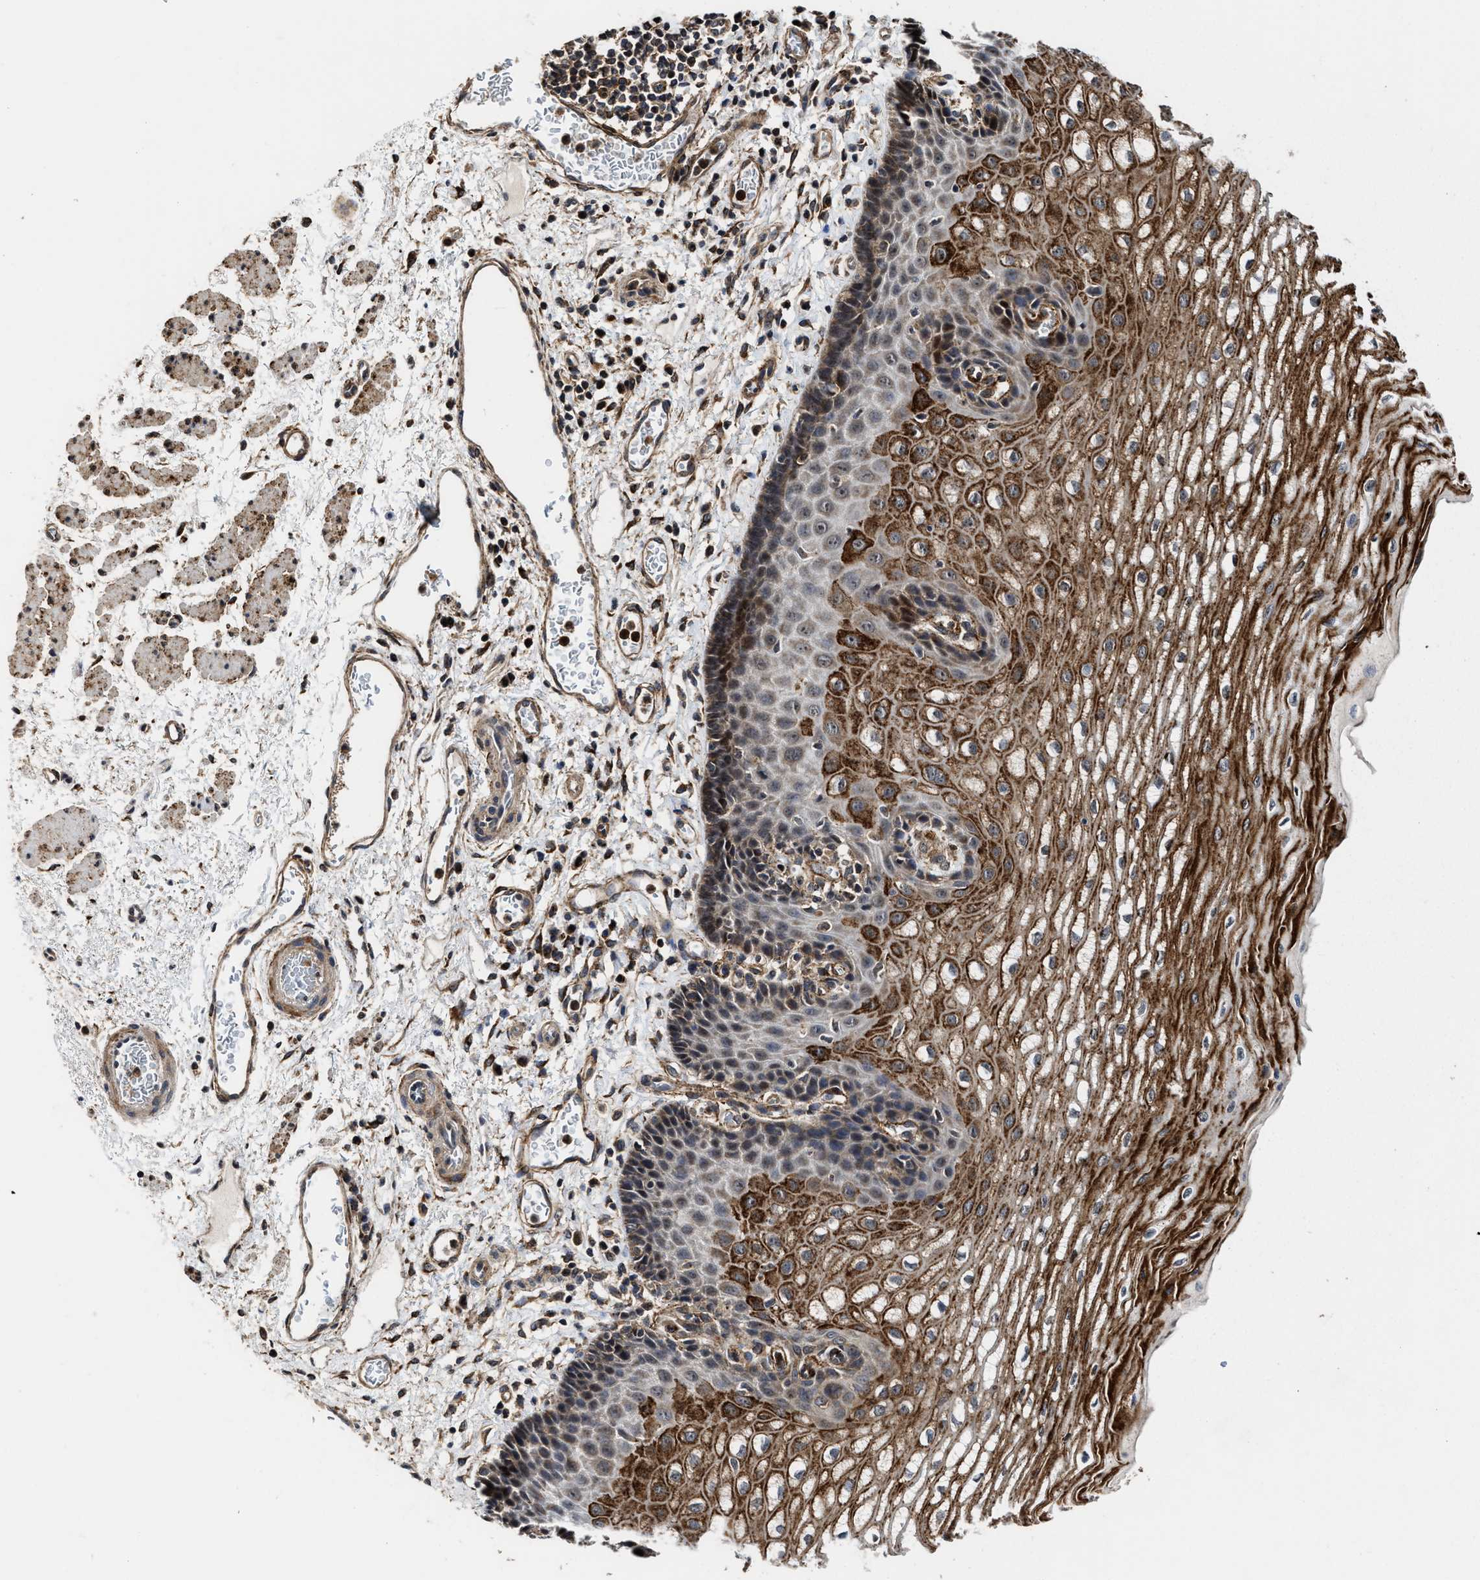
{"staining": {"intensity": "strong", "quantity": "25%-75%", "location": "cytoplasmic/membranous"}, "tissue": "esophagus", "cell_type": "Squamous epithelial cells", "image_type": "normal", "snomed": [{"axis": "morphology", "description": "Normal tissue, NOS"}, {"axis": "topography", "description": "Esophagus"}], "caption": "About 25%-75% of squamous epithelial cells in normal human esophagus demonstrate strong cytoplasmic/membranous protein expression as visualized by brown immunohistochemical staining.", "gene": "SEPTIN2", "patient": {"sex": "male", "age": 54}}